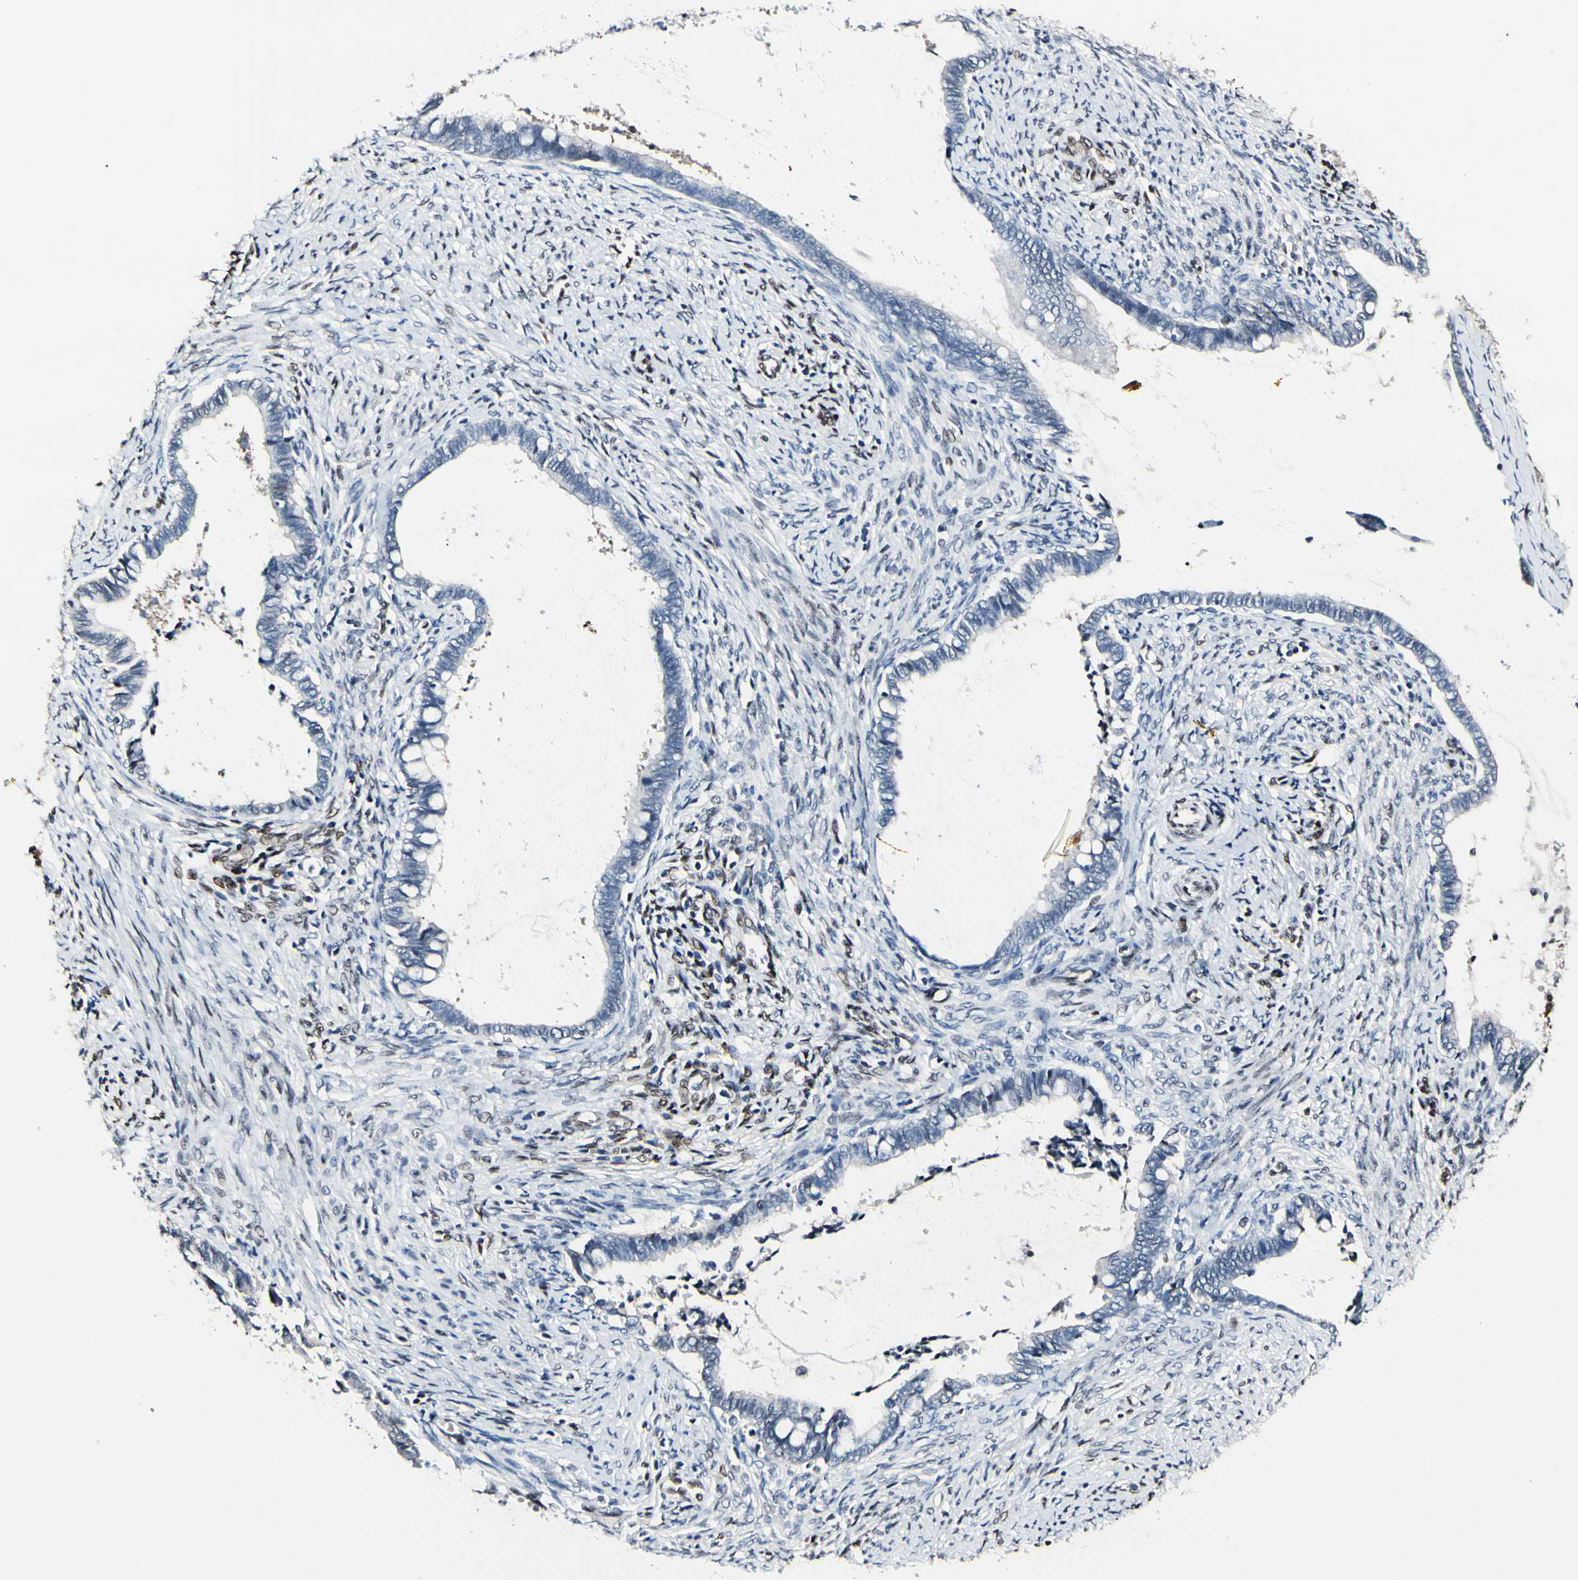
{"staining": {"intensity": "negative", "quantity": "none", "location": "none"}, "tissue": "cervical cancer", "cell_type": "Tumor cells", "image_type": "cancer", "snomed": [{"axis": "morphology", "description": "Adenocarcinoma, NOS"}, {"axis": "topography", "description": "Cervix"}], "caption": "IHC photomicrograph of neoplastic tissue: cervical cancer (adenocarcinoma) stained with DAB (3,3'-diaminobenzidine) reveals no significant protein expression in tumor cells.", "gene": "NFIA", "patient": {"sex": "female", "age": 44}}